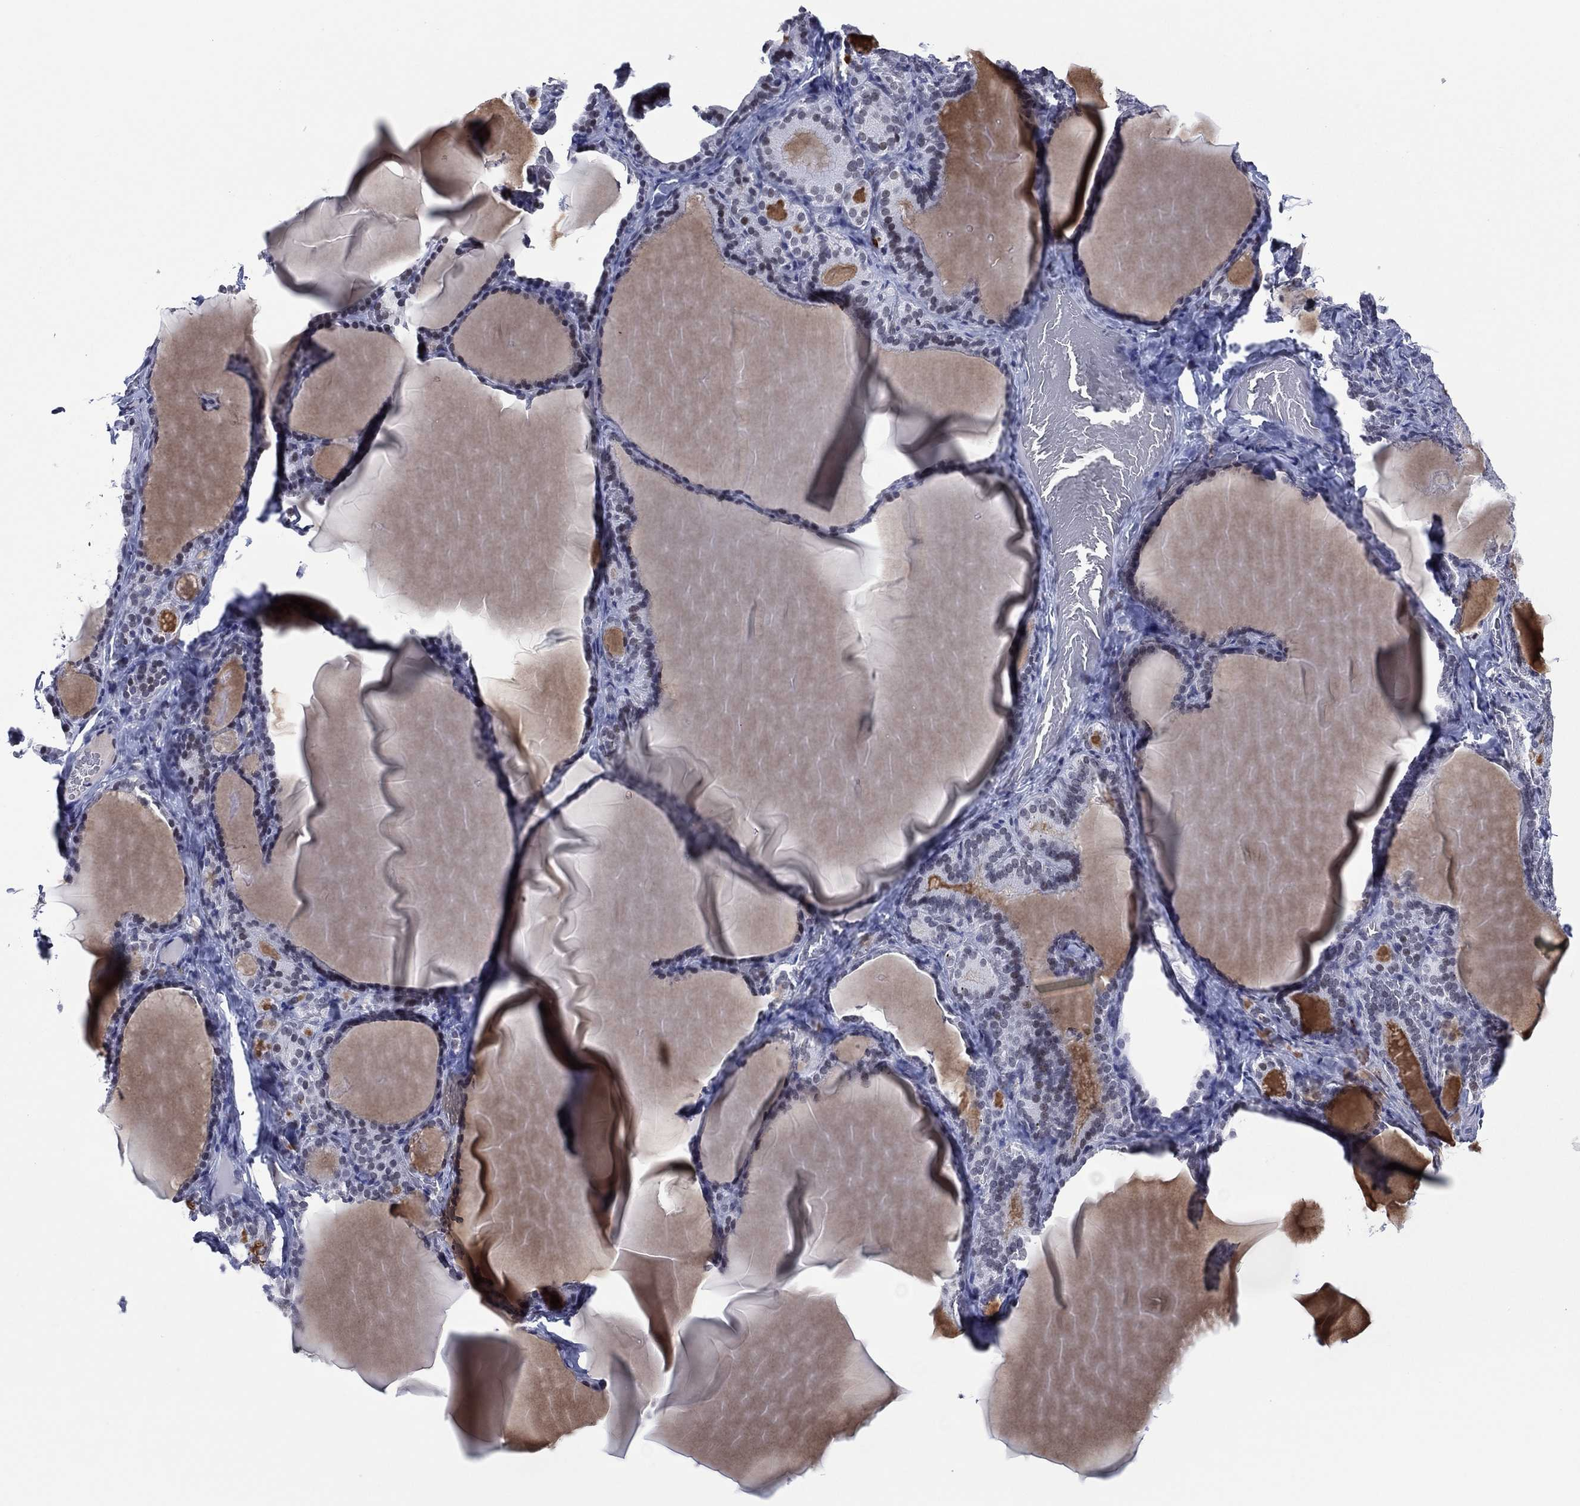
{"staining": {"intensity": "negative", "quantity": "none", "location": "none"}, "tissue": "thyroid gland", "cell_type": "Glandular cells", "image_type": "normal", "snomed": [{"axis": "morphology", "description": "Normal tissue, NOS"}, {"axis": "morphology", "description": "Hyperplasia, NOS"}, {"axis": "topography", "description": "Thyroid gland"}], "caption": "This micrograph is of benign thyroid gland stained with immunohistochemistry to label a protein in brown with the nuclei are counter-stained blue. There is no expression in glandular cells. Brightfield microscopy of immunohistochemistry (IHC) stained with DAB (brown) and hematoxylin (blue), captured at high magnification.", "gene": "GATA6", "patient": {"sex": "female", "age": 27}}